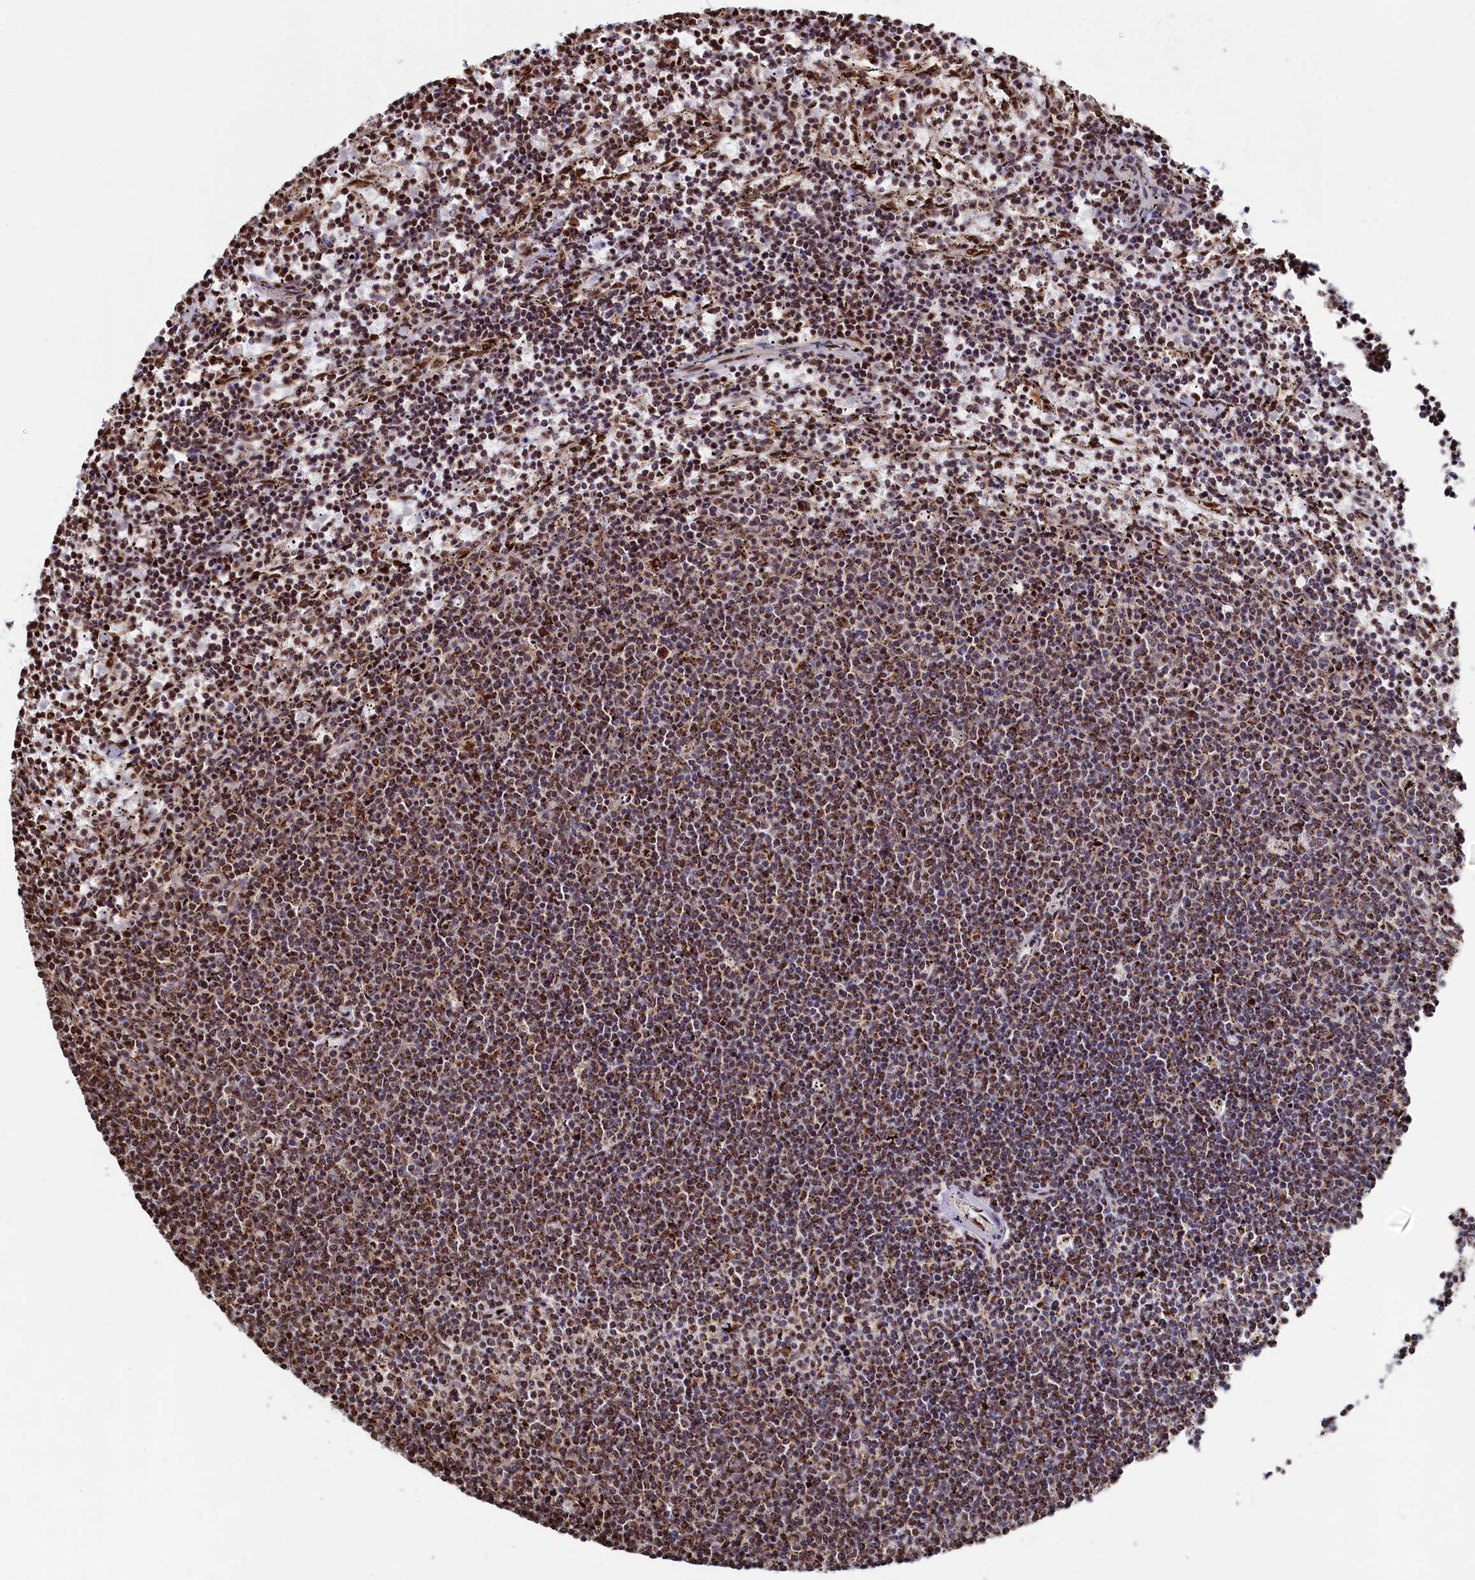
{"staining": {"intensity": "strong", "quantity": ">75%", "location": "cytoplasmic/membranous"}, "tissue": "lymphoma", "cell_type": "Tumor cells", "image_type": "cancer", "snomed": [{"axis": "morphology", "description": "Malignant lymphoma, non-Hodgkin's type, Low grade"}, {"axis": "topography", "description": "Spleen"}], "caption": "IHC histopathology image of neoplastic tissue: human lymphoma stained using IHC reveals high levels of strong protein expression localized specifically in the cytoplasmic/membranous of tumor cells, appearing as a cytoplasmic/membranous brown color.", "gene": "HDGFL3", "patient": {"sex": "female", "age": 50}}